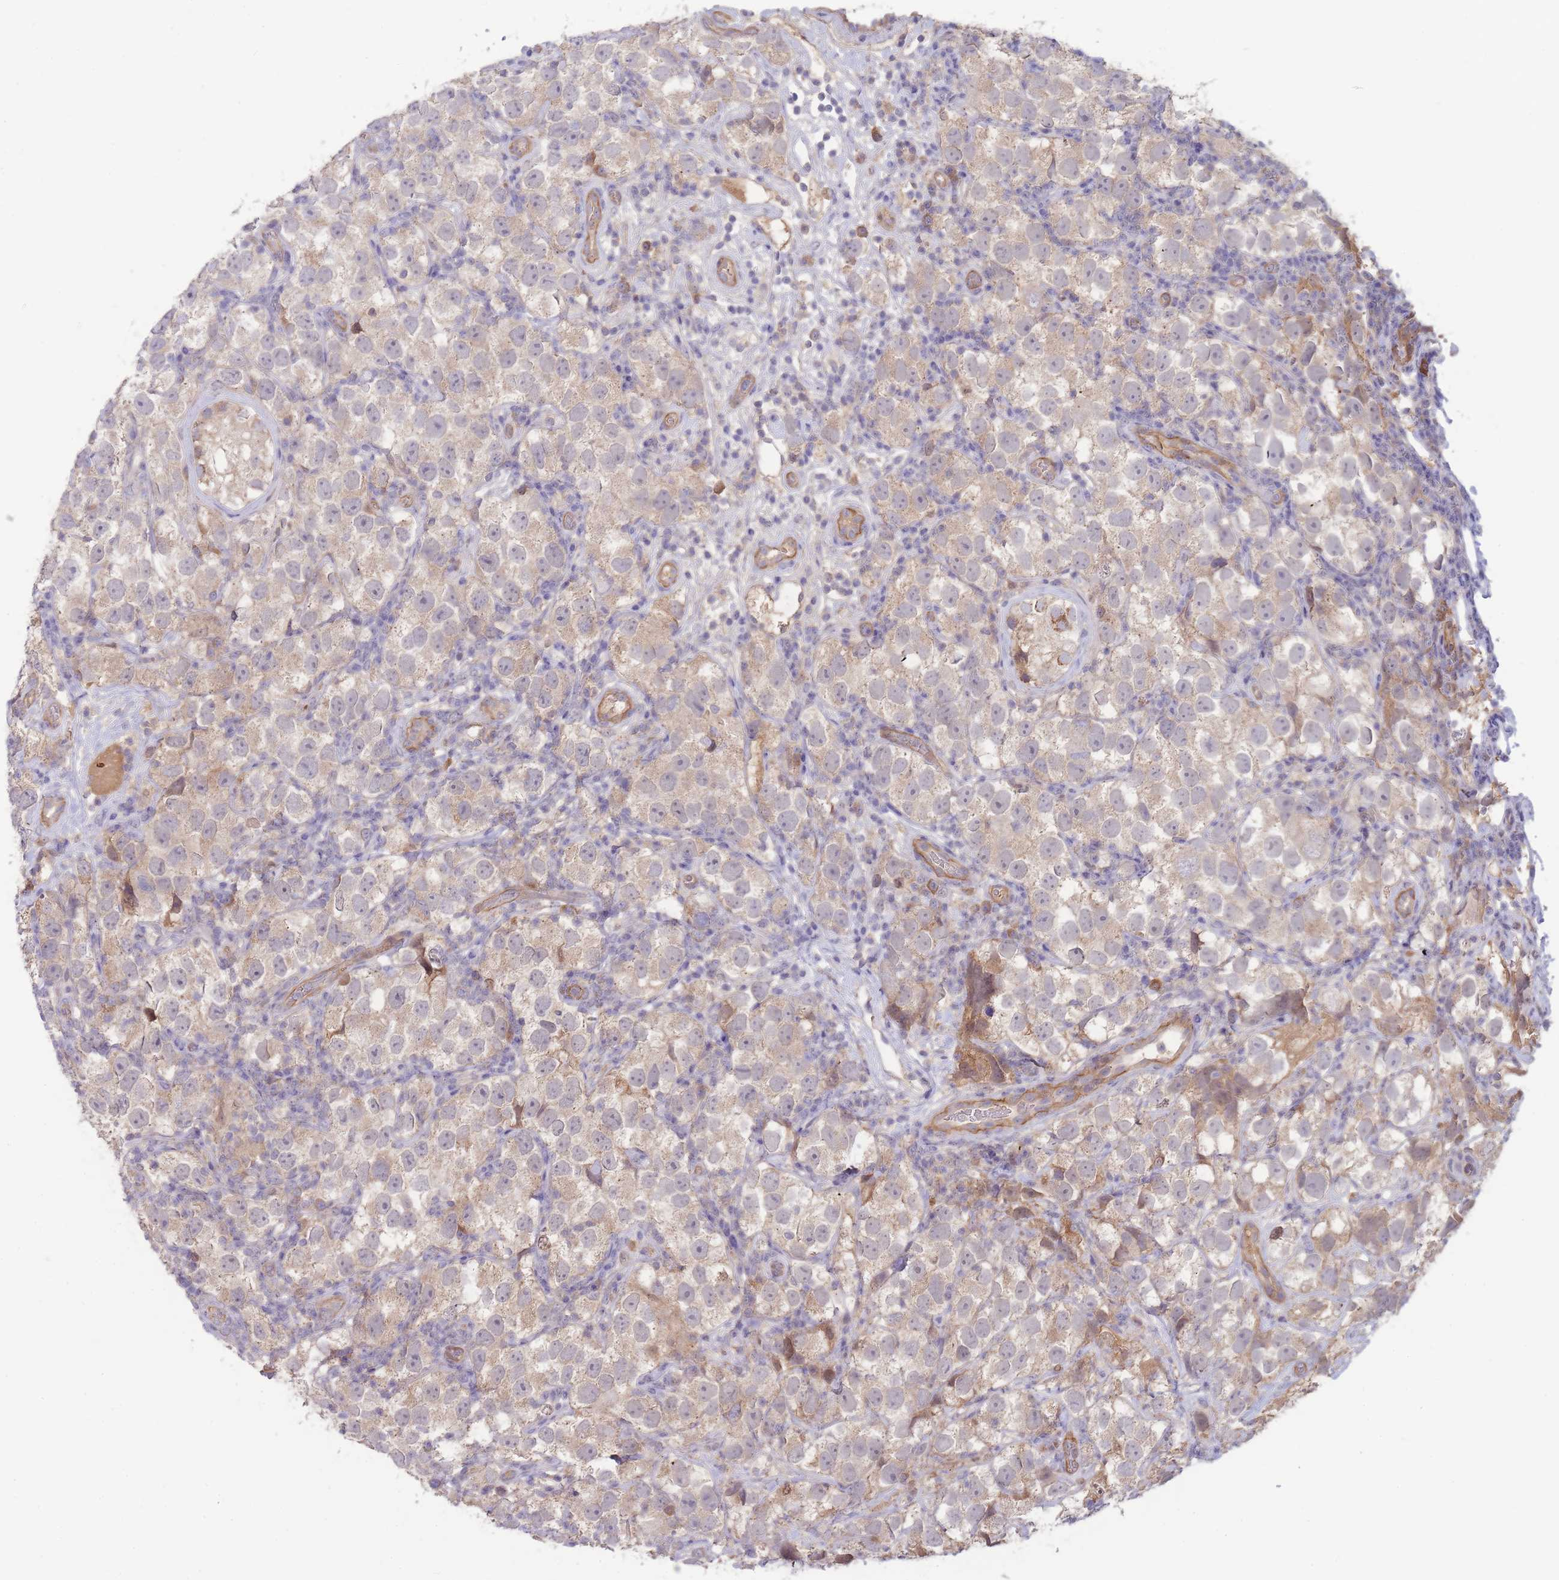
{"staining": {"intensity": "weak", "quantity": "<25%", "location": "cytoplasmic/membranous"}, "tissue": "testis cancer", "cell_type": "Tumor cells", "image_type": "cancer", "snomed": [{"axis": "morphology", "description": "Seminoma, NOS"}, {"axis": "topography", "description": "Testis"}], "caption": "An immunohistochemistry (IHC) histopathology image of seminoma (testis) is shown. There is no staining in tumor cells of seminoma (testis).", "gene": "NDUFAF5", "patient": {"sex": "male", "age": 26}}